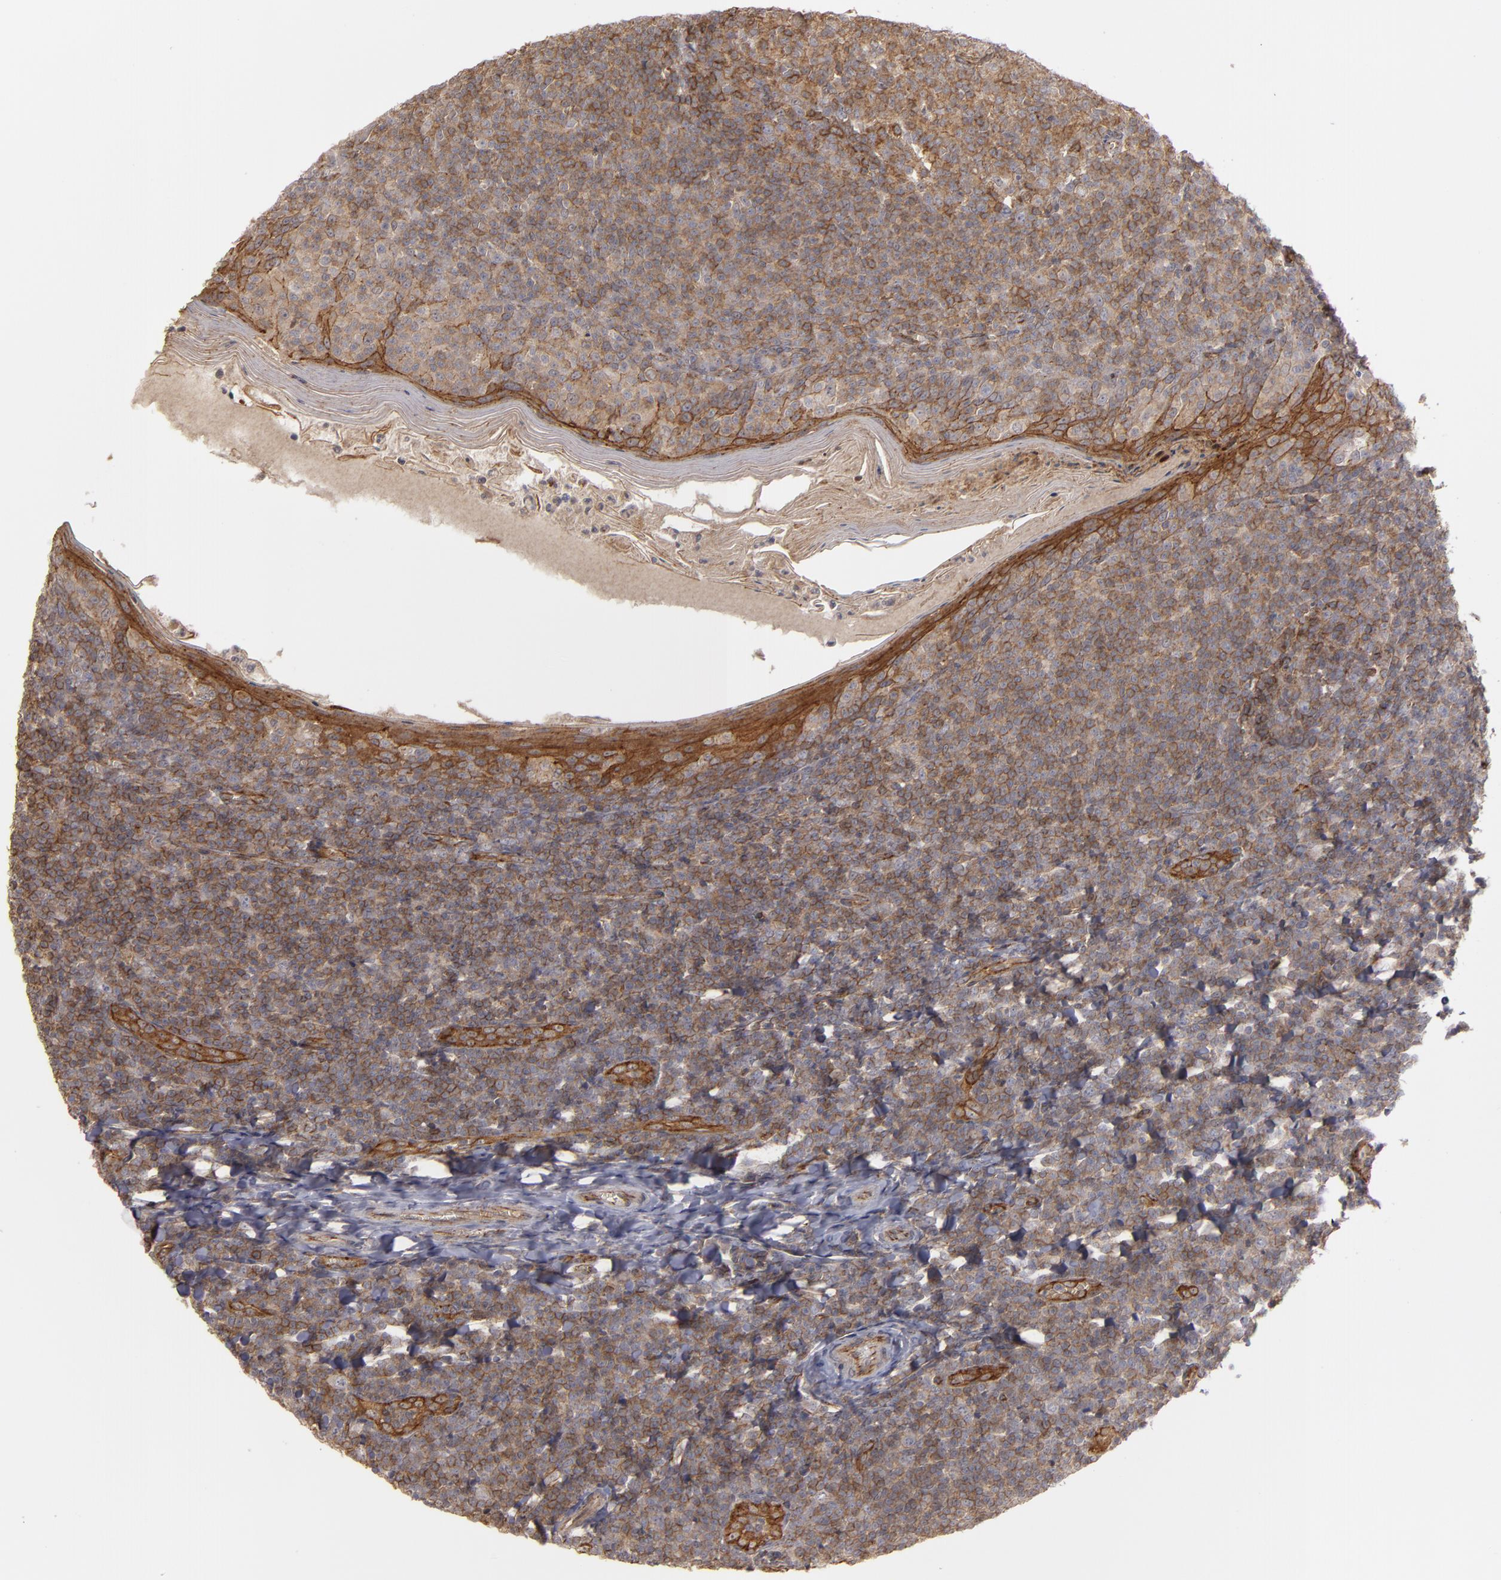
{"staining": {"intensity": "moderate", "quantity": "25%-75%", "location": "cytoplasmic/membranous"}, "tissue": "tonsil", "cell_type": "Germinal center cells", "image_type": "normal", "snomed": [{"axis": "morphology", "description": "Normal tissue, NOS"}, {"axis": "topography", "description": "Tonsil"}], "caption": "IHC image of unremarkable tonsil: tonsil stained using IHC shows medium levels of moderate protein expression localized specifically in the cytoplasmic/membranous of germinal center cells, appearing as a cytoplasmic/membranous brown color.", "gene": "TJP1", "patient": {"sex": "male", "age": 31}}